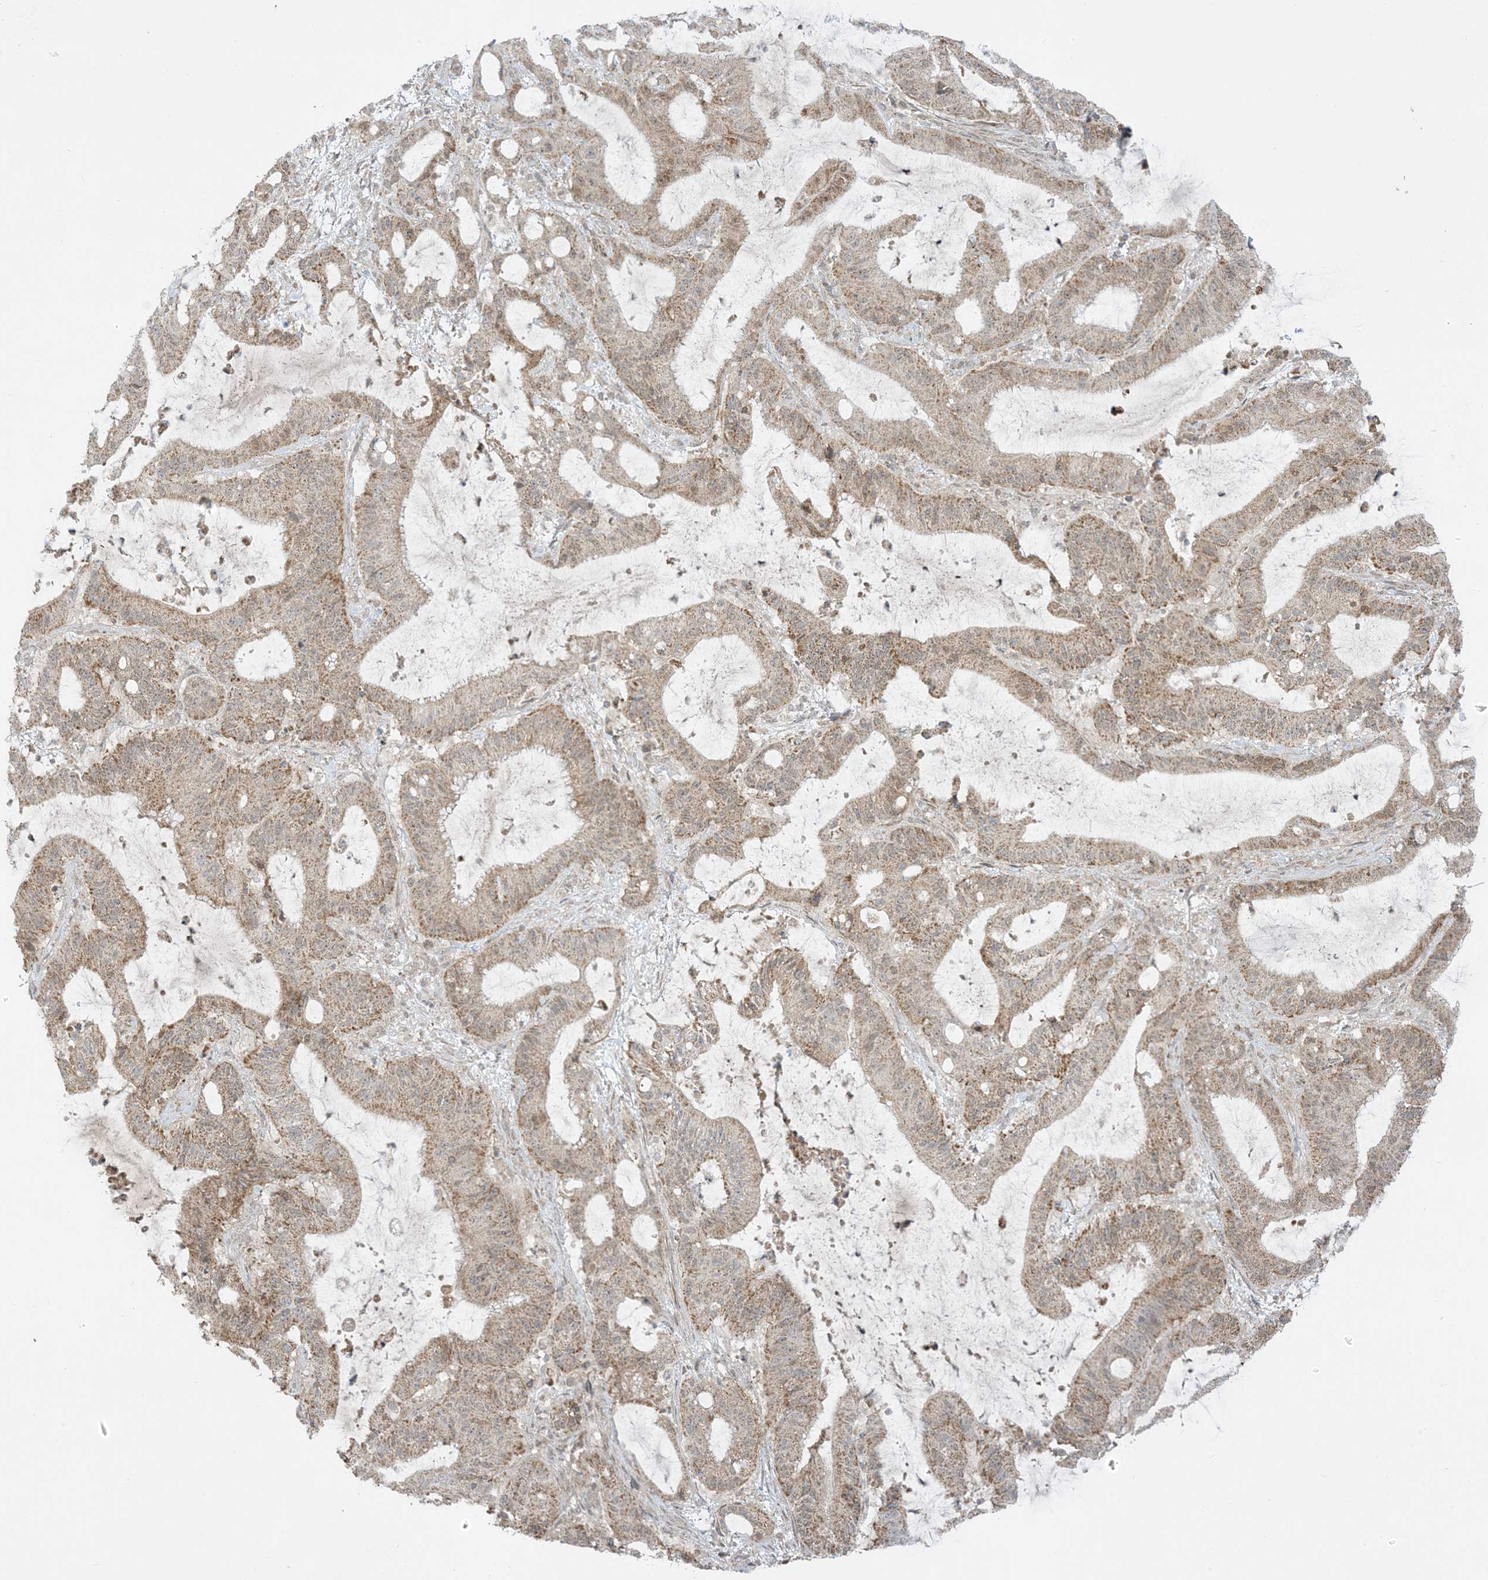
{"staining": {"intensity": "moderate", "quantity": ">75%", "location": "cytoplasmic/membranous"}, "tissue": "liver cancer", "cell_type": "Tumor cells", "image_type": "cancer", "snomed": [{"axis": "morphology", "description": "Normal tissue, NOS"}, {"axis": "morphology", "description": "Cholangiocarcinoma"}, {"axis": "topography", "description": "Liver"}, {"axis": "topography", "description": "Peripheral nerve tissue"}], "caption": "Immunohistochemical staining of human liver cancer shows medium levels of moderate cytoplasmic/membranous staining in approximately >75% of tumor cells.", "gene": "PHLDB2", "patient": {"sex": "female", "age": 73}}